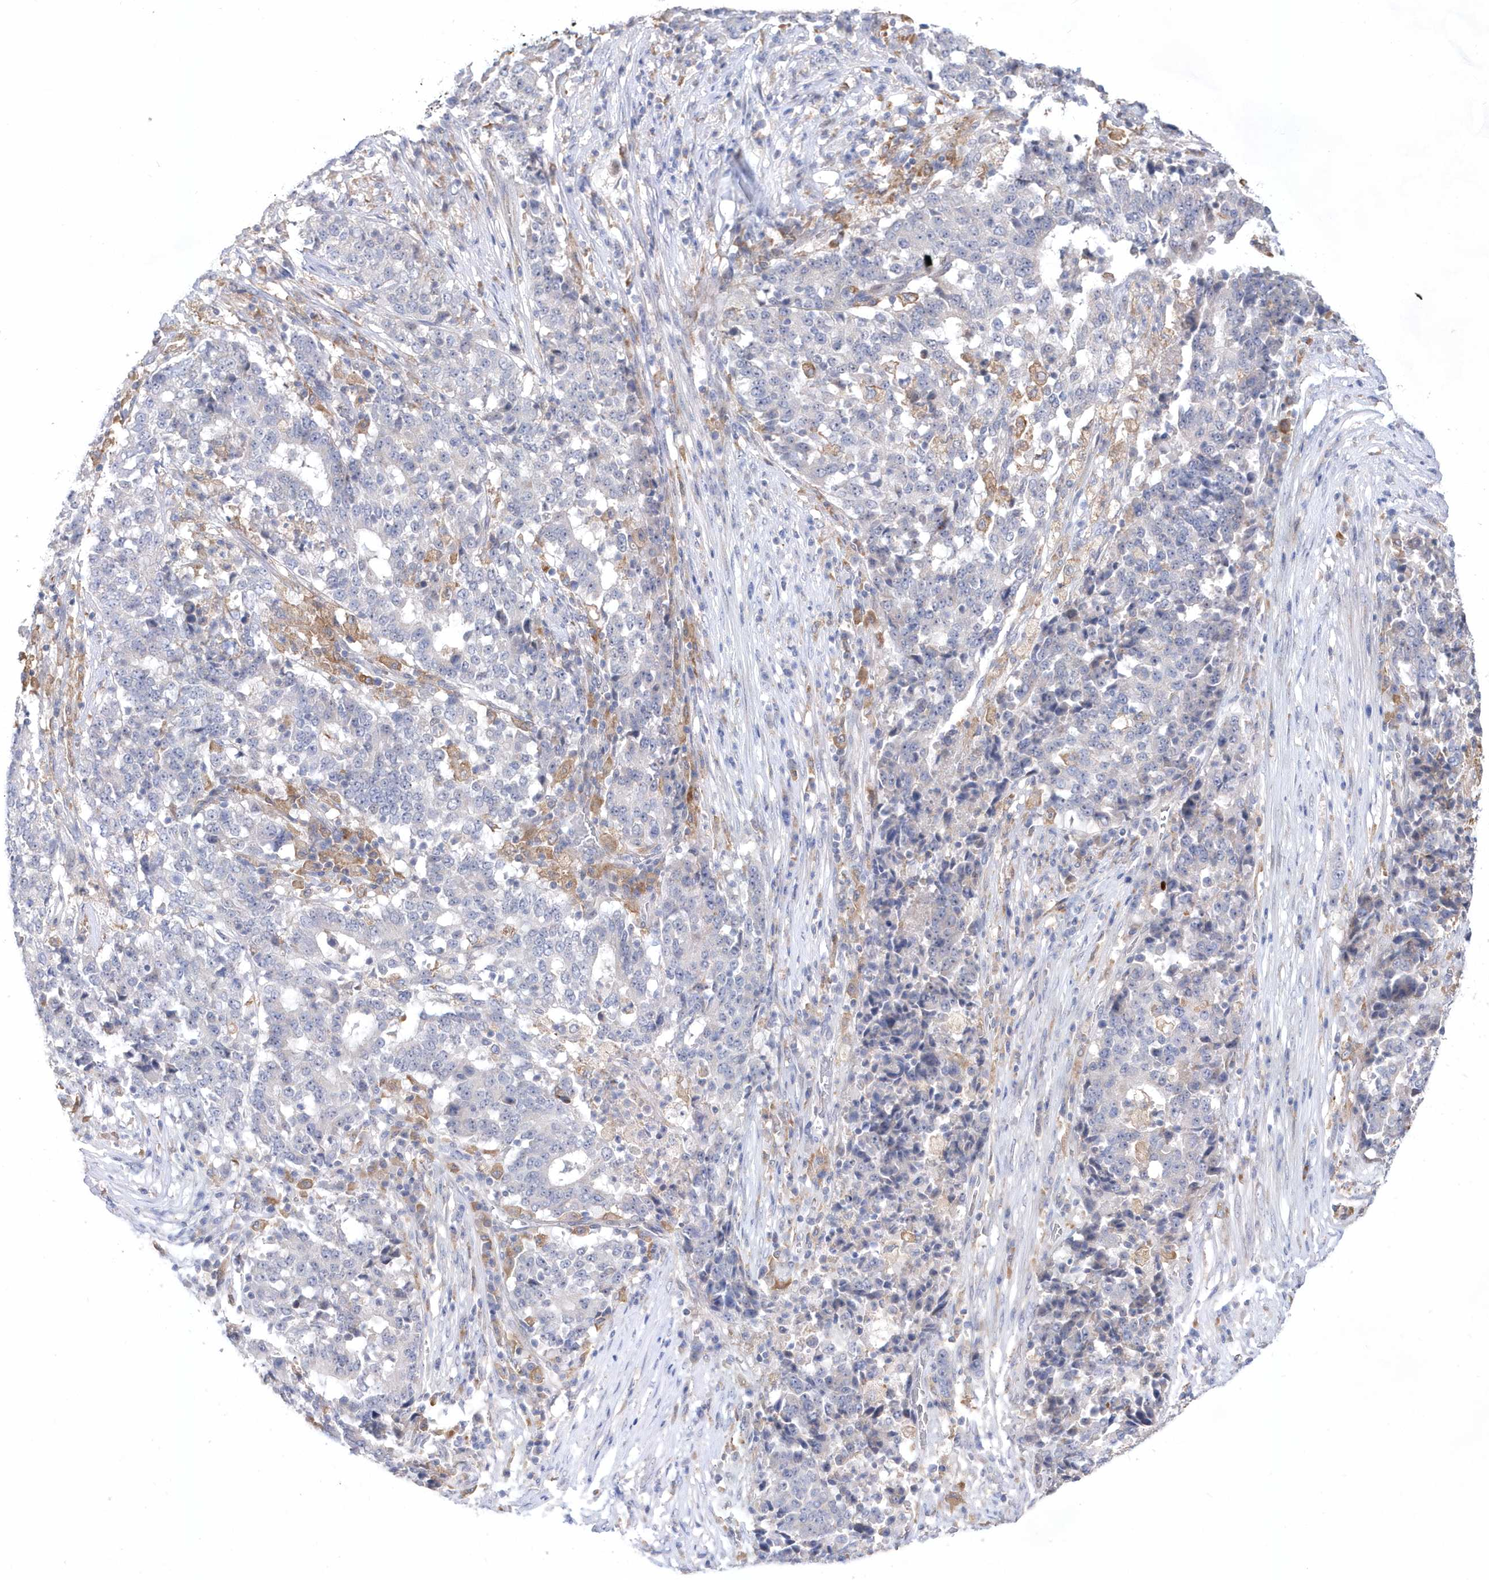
{"staining": {"intensity": "negative", "quantity": "none", "location": "none"}, "tissue": "stomach cancer", "cell_type": "Tumor cells", "image_type": "cancer", "snomed": [{"axis": "morphology", "description": "Adenocarcinoma, NOS"}, {"axis": "topography", "description": "Stomach"}], "caption": "This is an immunohistochemistry photomicrograph of human stomach cancer (adenocarcinoma). There is no staining in tumor cells.", "gene": "BDH2", "patient": {"sex": "male", "age": 59}}